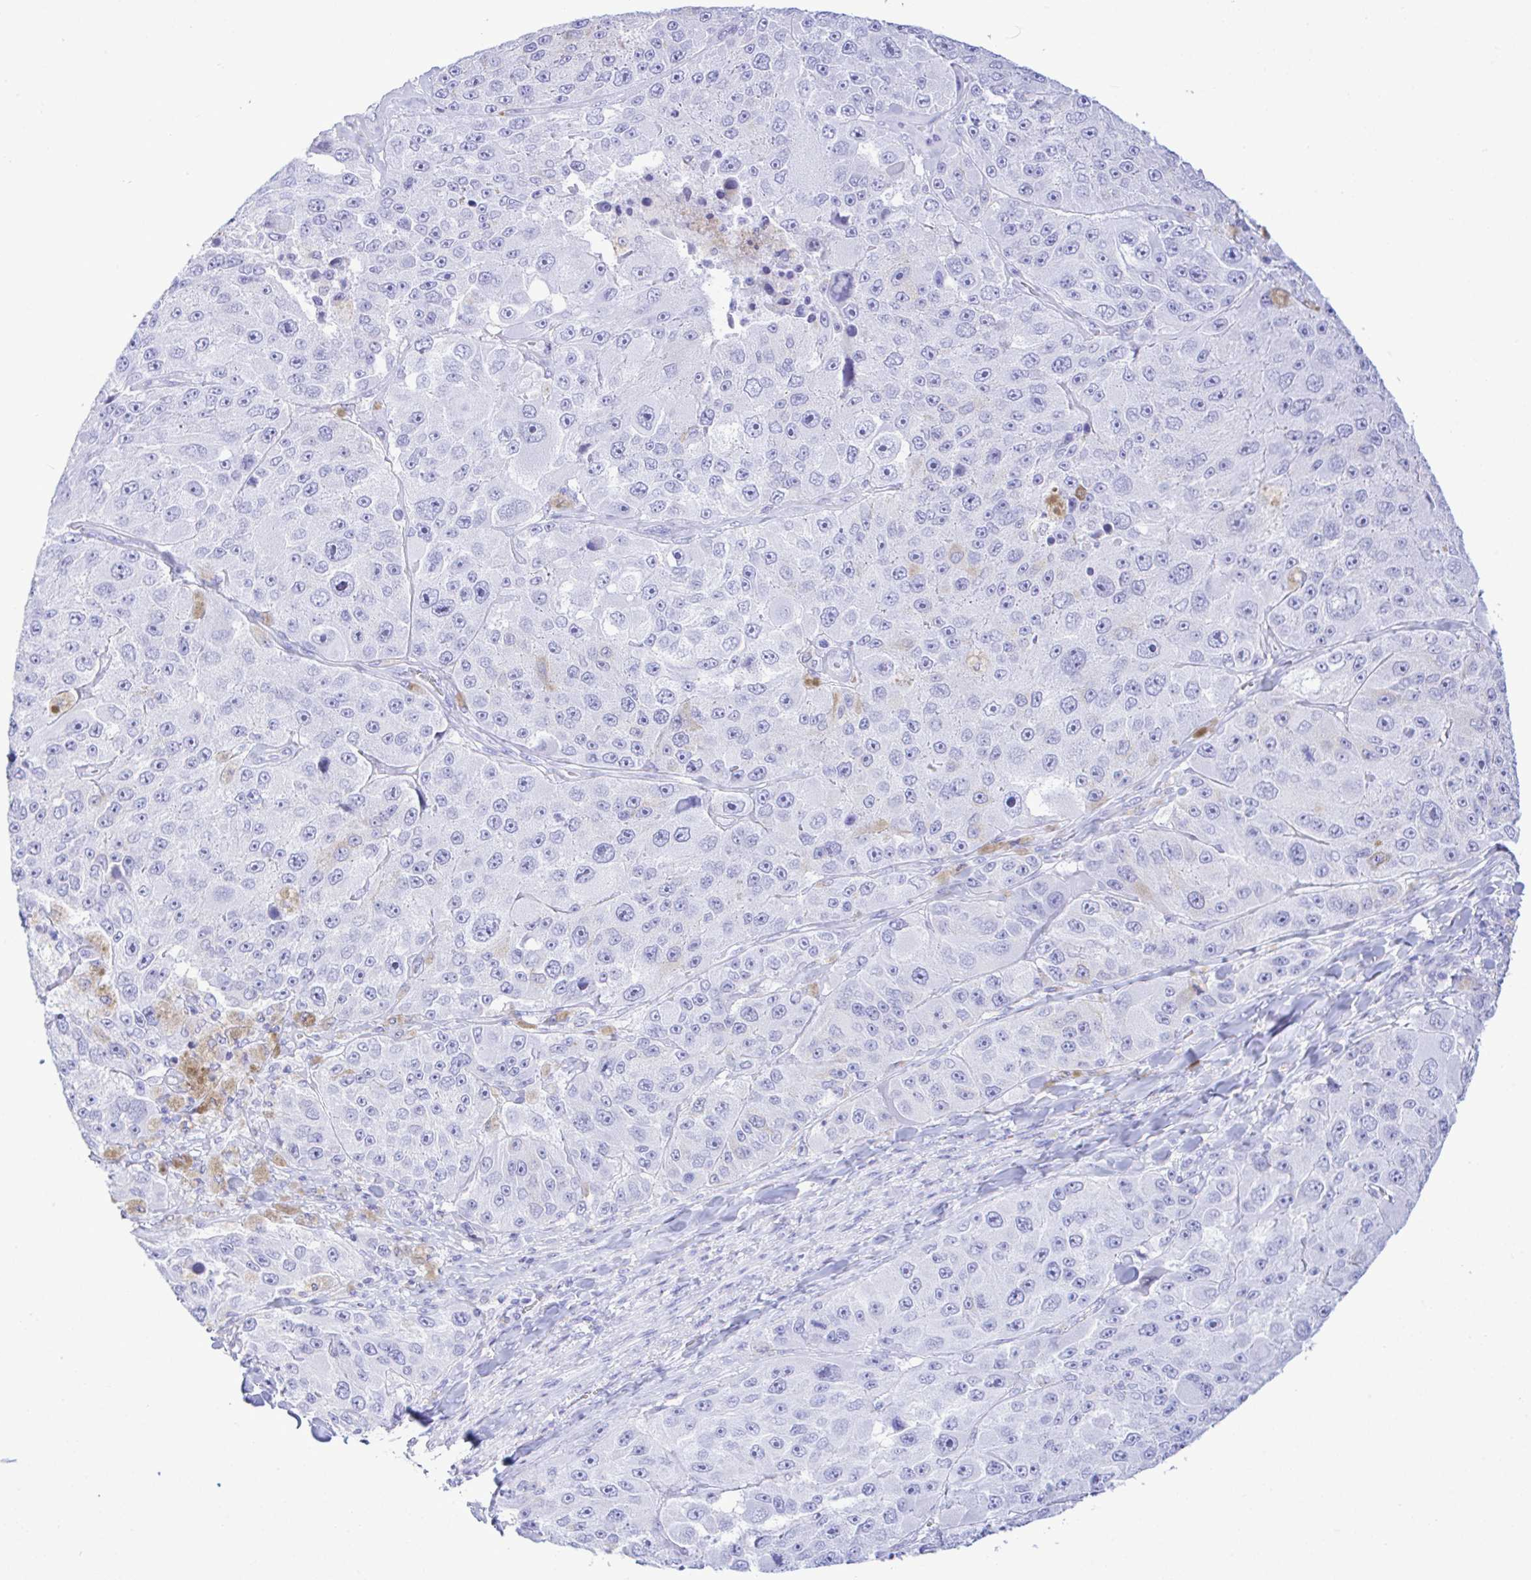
{"staining": {"intensity": "negative", "quantity": "none", "location": "none"}, "tissue": "melanoma", "cell_type": "Tumor cells", "image_type": "cancer", "snomed": [{"axis": "morphology", "description": "Malignant melanoma, Metastatic site"}, {"axis": "topography", "description": "Lymph node"}], "caption": "The IHC histopathology image has no significant staining in tumor cells of malignant melanoma (metastatic site) tissue.", "gene": "SELENOV", "patient": {"sex": "male", "age": 62}}